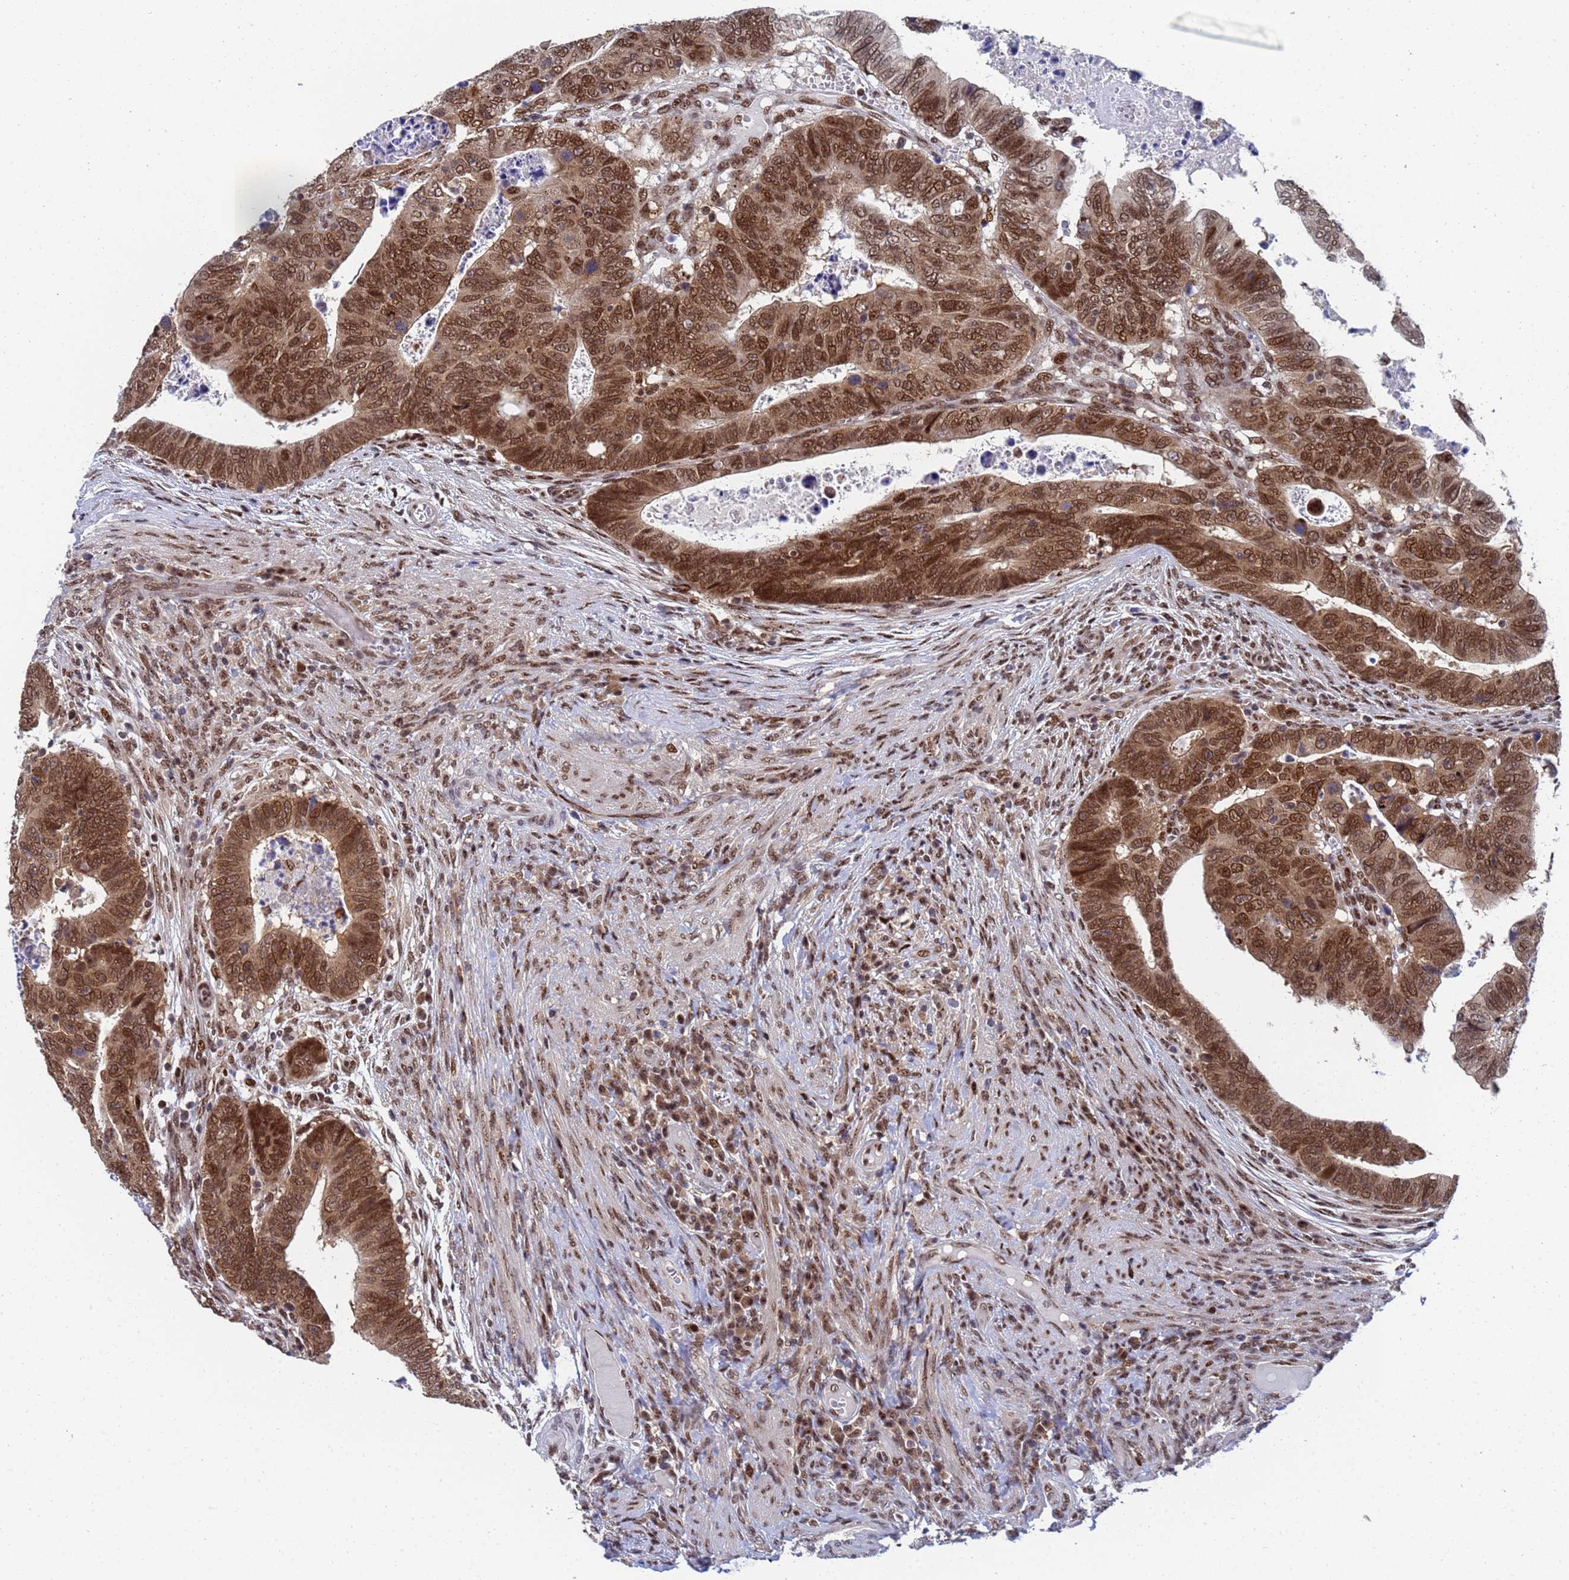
{"staining": {"intensity": "moderate", "quantity": ">75%", "location": "cytoplasmic/membranous,nuclear"}, "tissue": "colorectal cancer", "cell_type": "Tumor cells", "image_type": "cancer", "snomed": [{"axis": "morphology", "description": "Normal tissue, NOS"}, {"axis": "morphology", "description": "Adenocarcinoma, NOS"}, {"axis": "topography", "description": "Rectum"}], "caption": "Immunohistochemical staining of human adenocarcinoma (colorectal) demonstrates medium levels of moderate cytoplasmic/membranous and nuclear positivity in approximately >75% of tumor cells.", "gene": "AP5Z1", "patient": {"sex": "female", "age": 65}}